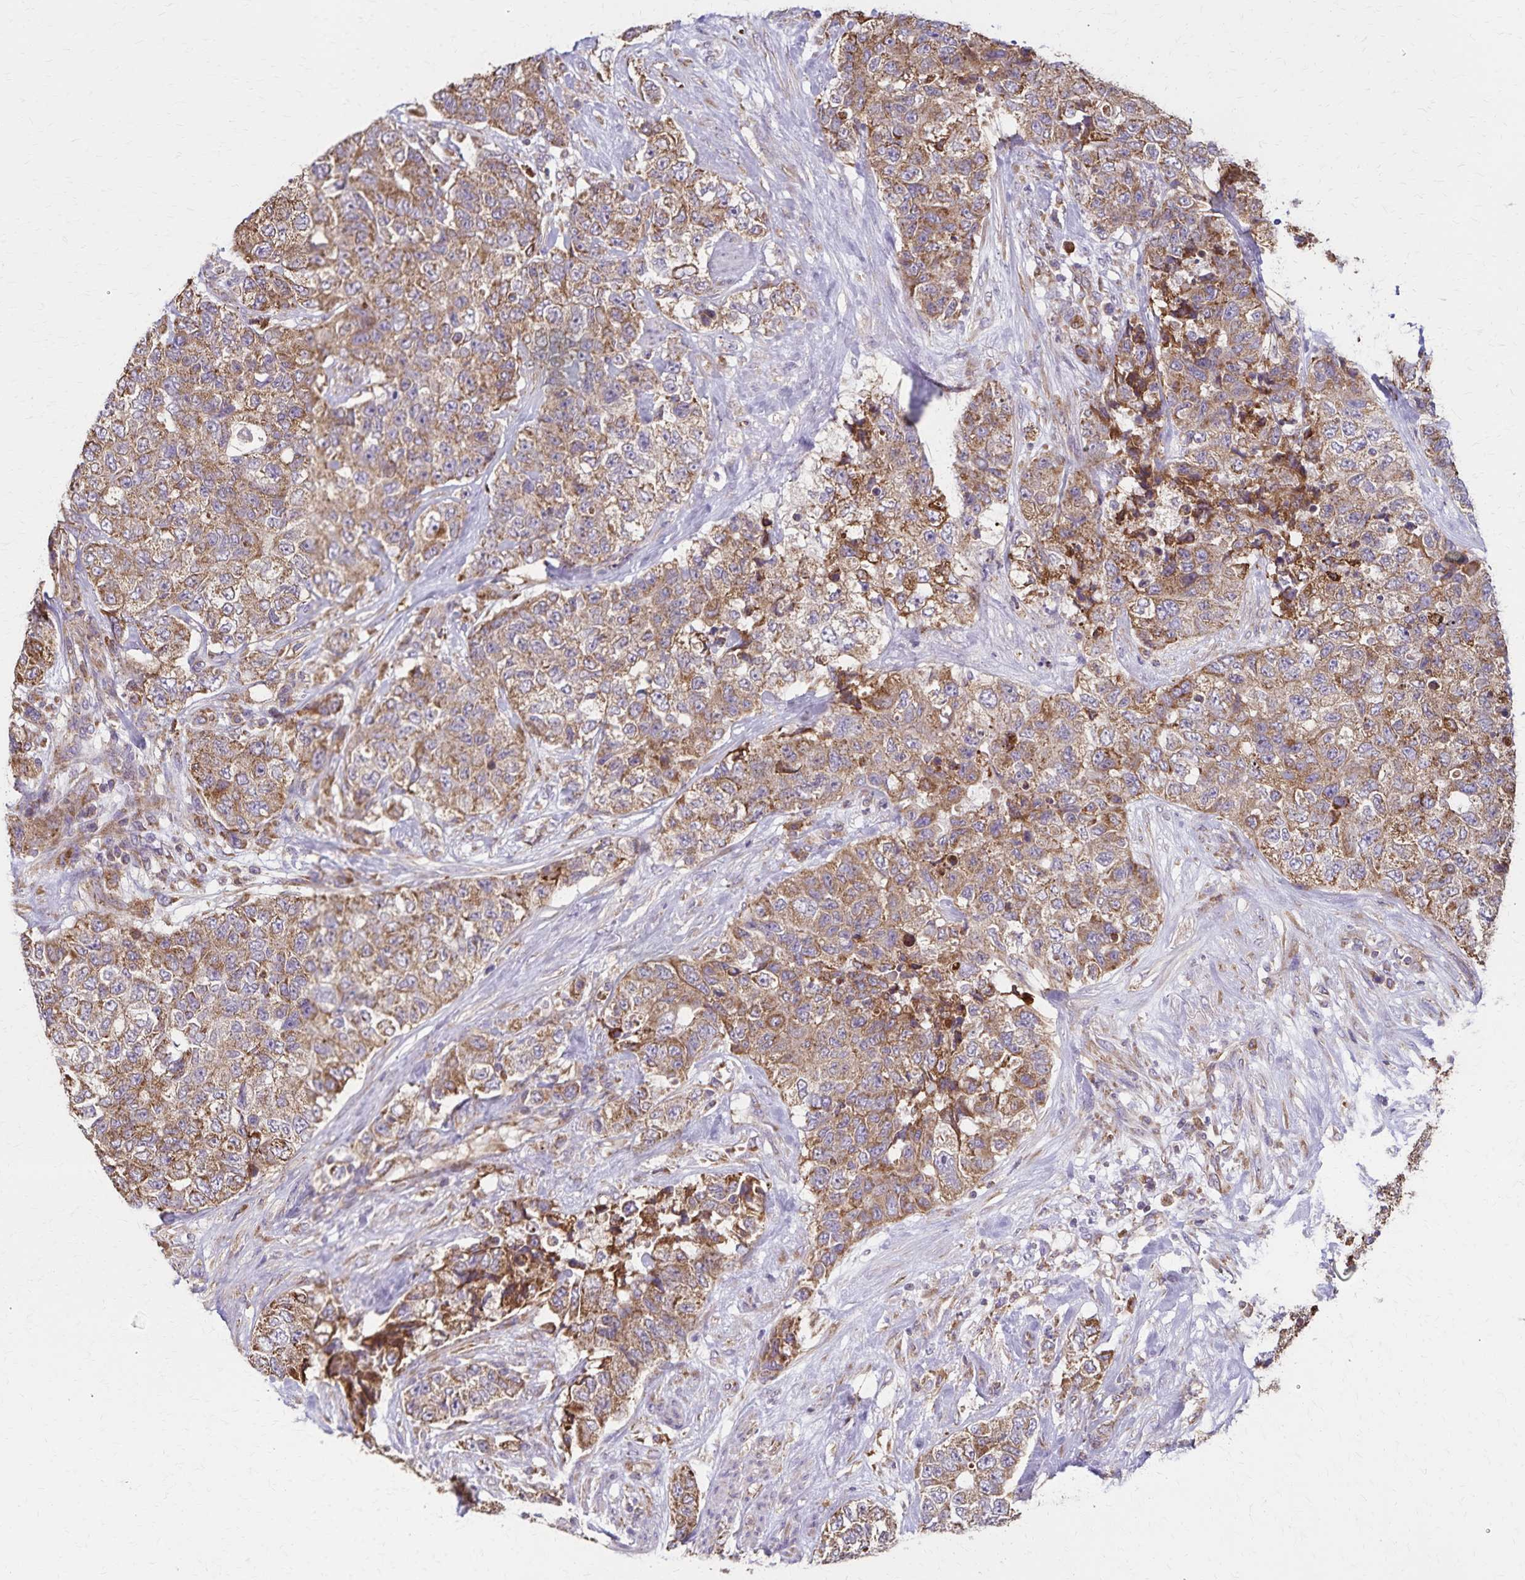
{"staining": {"intensity": "moderate", "quantity": ">75%", "location": "cytoplasmic/membranous"}, "tissue": "urothelial cancer", "cell_type": "Tumor cells", "image_type": "cancer", "snomed": [{"axis": "morphology", "description": "Urothelial carcinoma, High grade"}, {"axis": "topography", "description": "Urinary bladder"}], "caption": "DAB (3,3'-diaminobenzidine) immunohistochemical staining of human urothelial cancer shows moderate cytoplasmic/membranous protein positivity in approximately >75% of tumor cells.", "gene": "RNF10", "patient": {"sex": "female", "age": 78}}